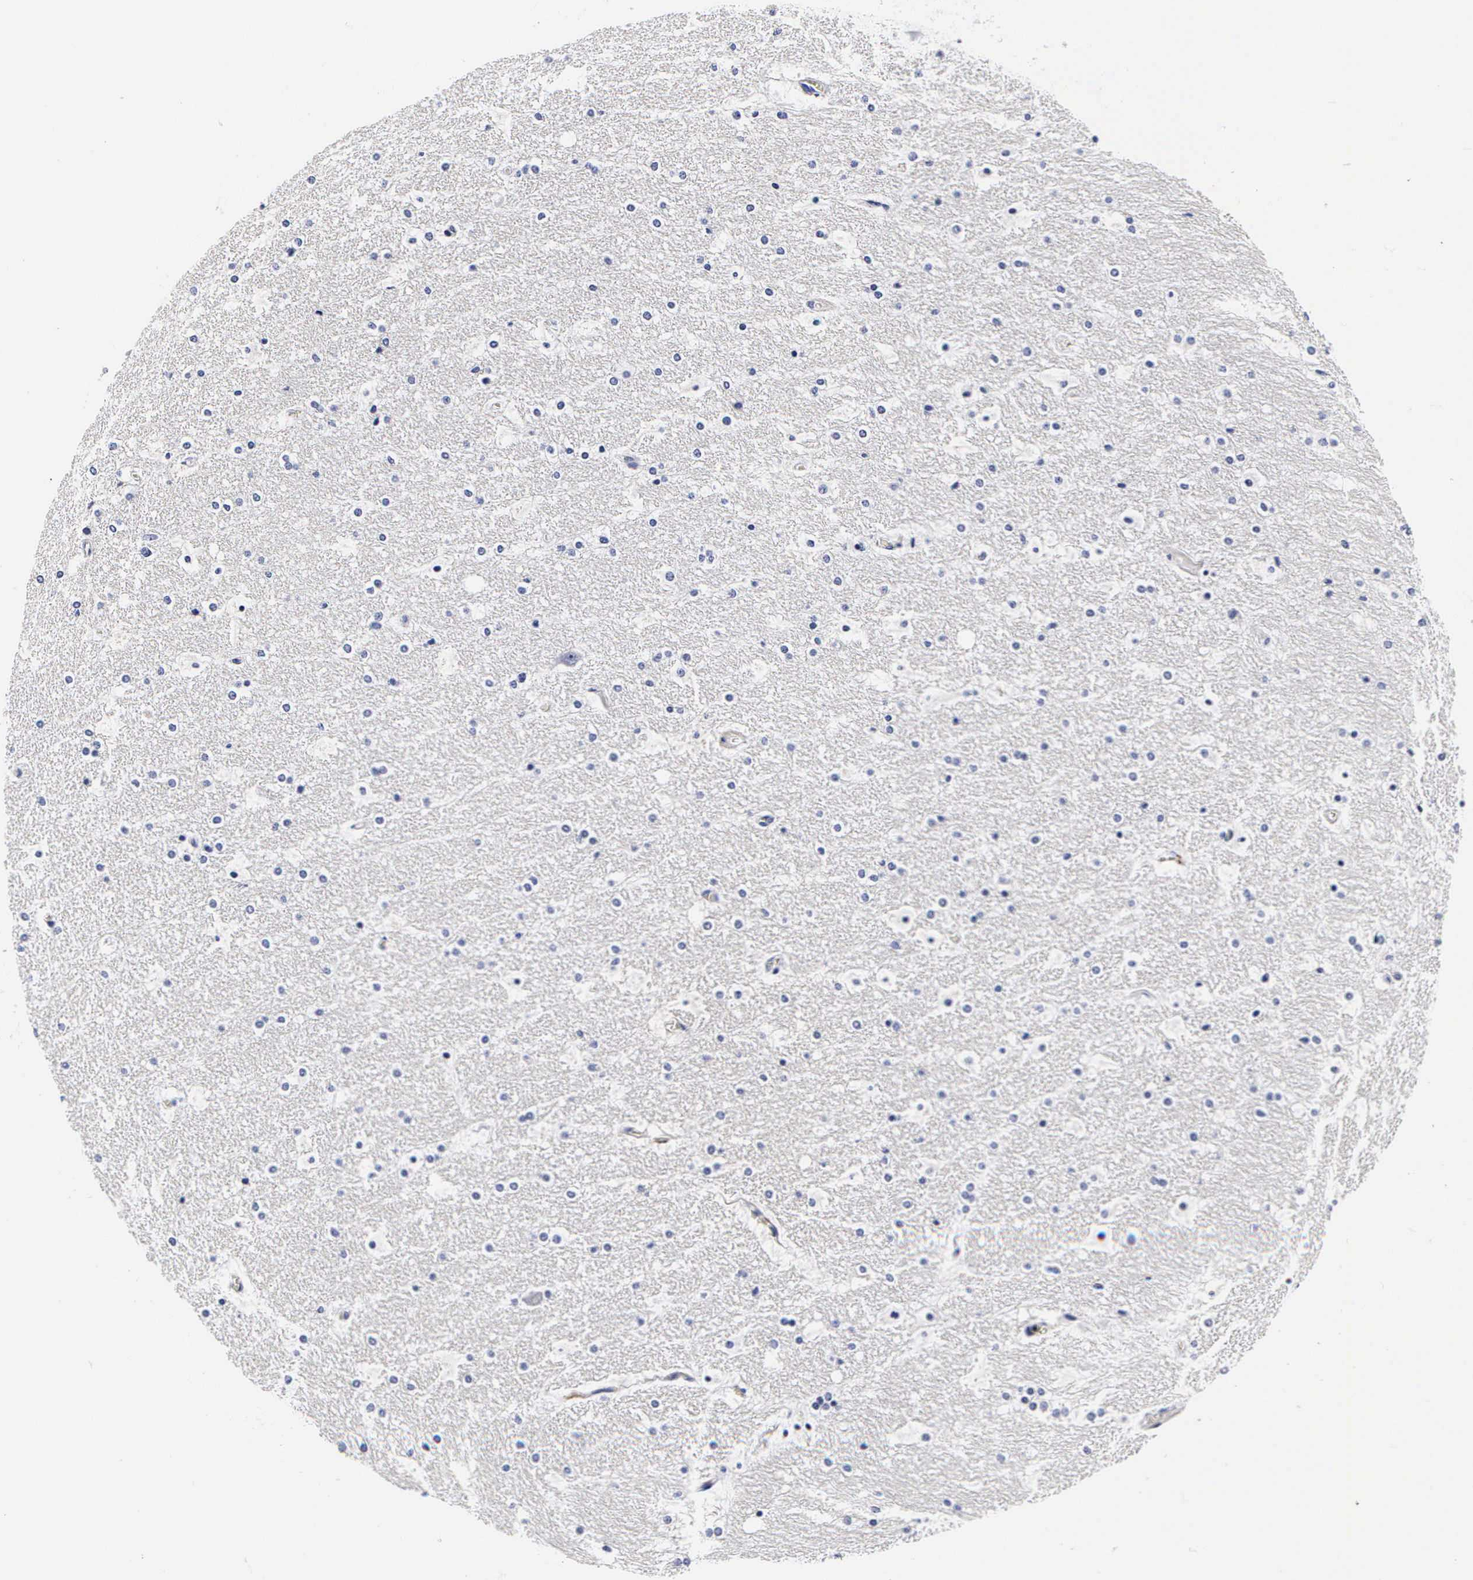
{"staining": {"intensity": "negative", "quantity": "none", "location": "none"}, "tissue": "hippocampus", "cell_type": "Glial cells", "image_type": "normal", "snomed": [{"axis": "morphology", "description": "Normal tissue, NOS"}, {"axis": "topography", "description": "Hippocampus"}], "caption": "This is an IHC micrograph of normal hippocampus. There is no positivity in glial cells.", "gene": "RNASE6", "patient": {"sex": "female", "age": 19}}